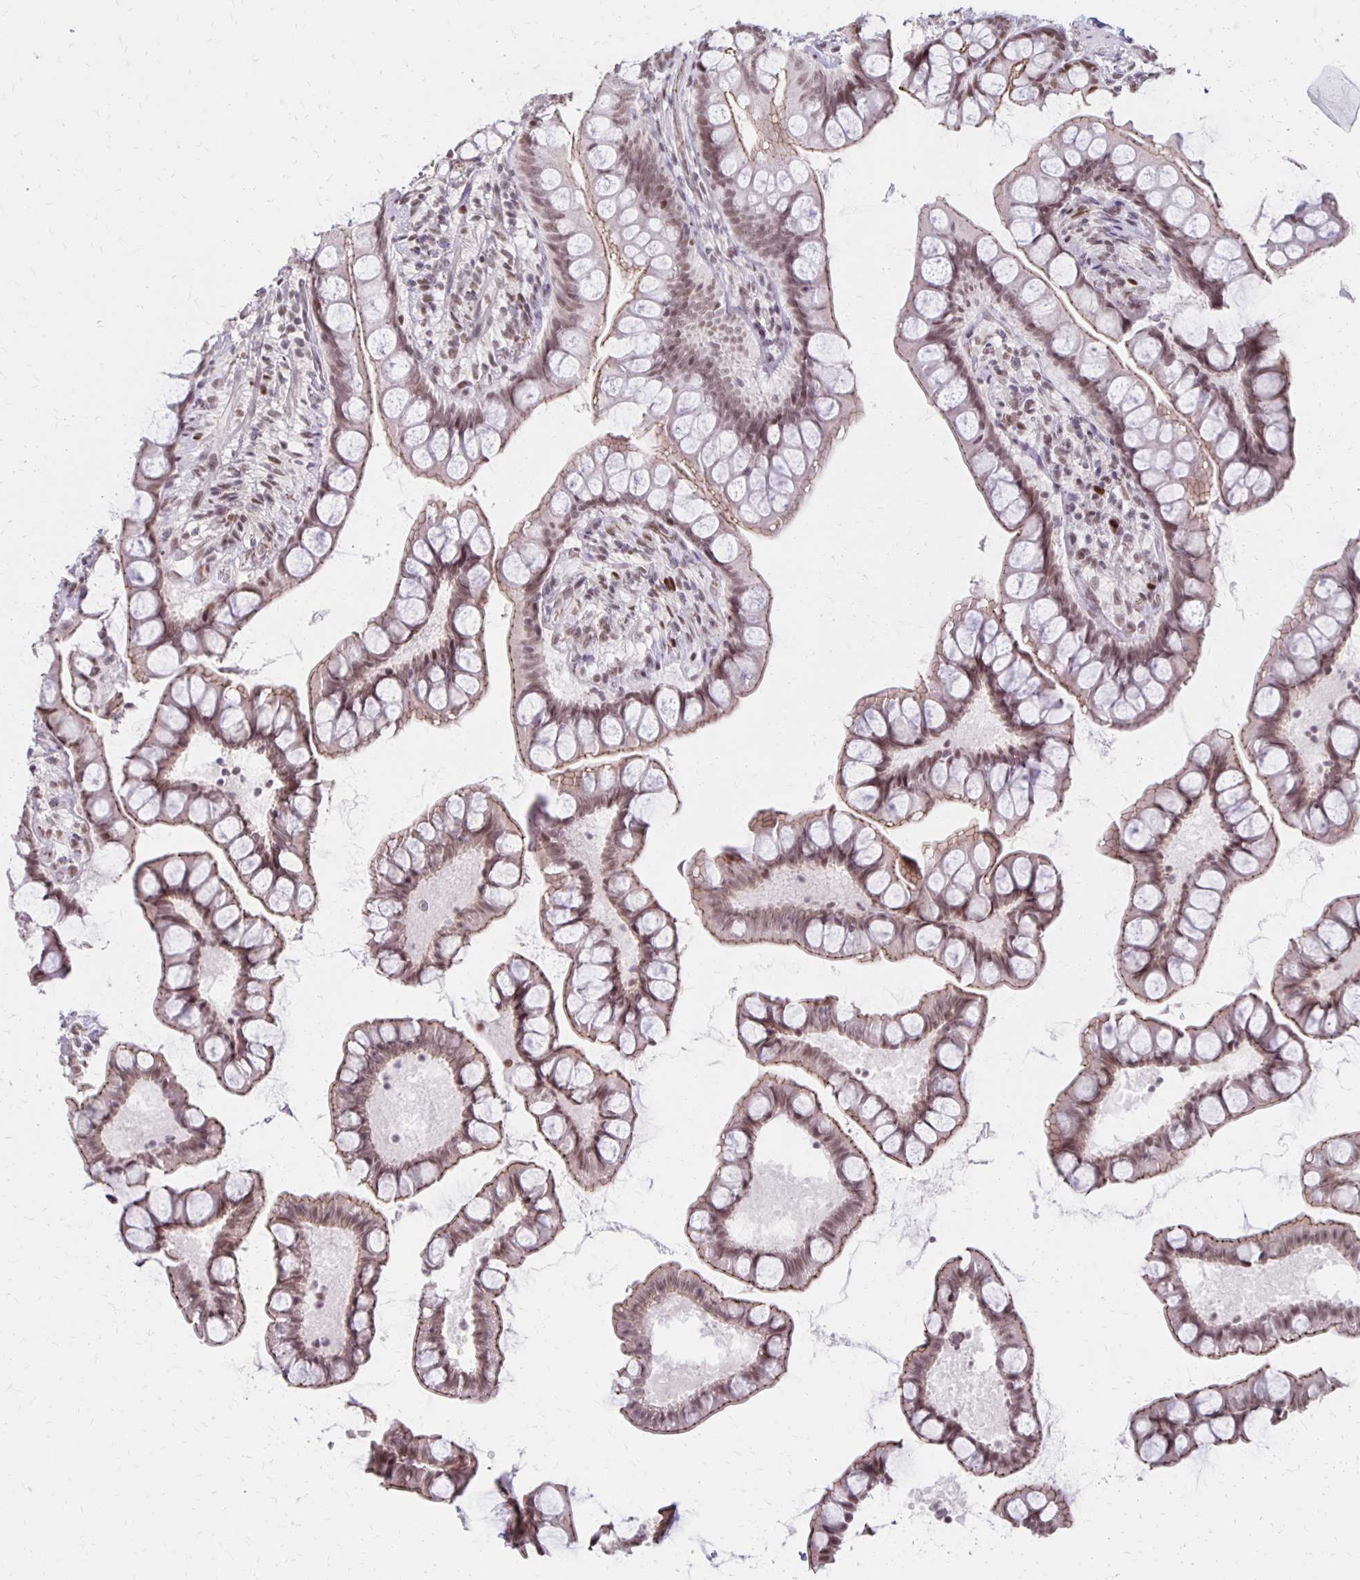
{"staining": {"intensity": "moderate", "quantity": ">75%", "location": "cytoplasmic/membranous,nuclear"}, "tissue": "small intestine", "cell_type": "Glandular cells", "image_type": "normal", "snomed": [{"axis": "morphology", "description": "Normal tissue, NOS"}, {"axis": "topography", "description": "Small intestine"}], "caption": "Small intestine stained with IHC shows moderate cytoplasmic/membranous,nuclear staining in about >75% of glandular cells.", "gene": "DDB2", "patient": {"sex": "male", "age": 70}}